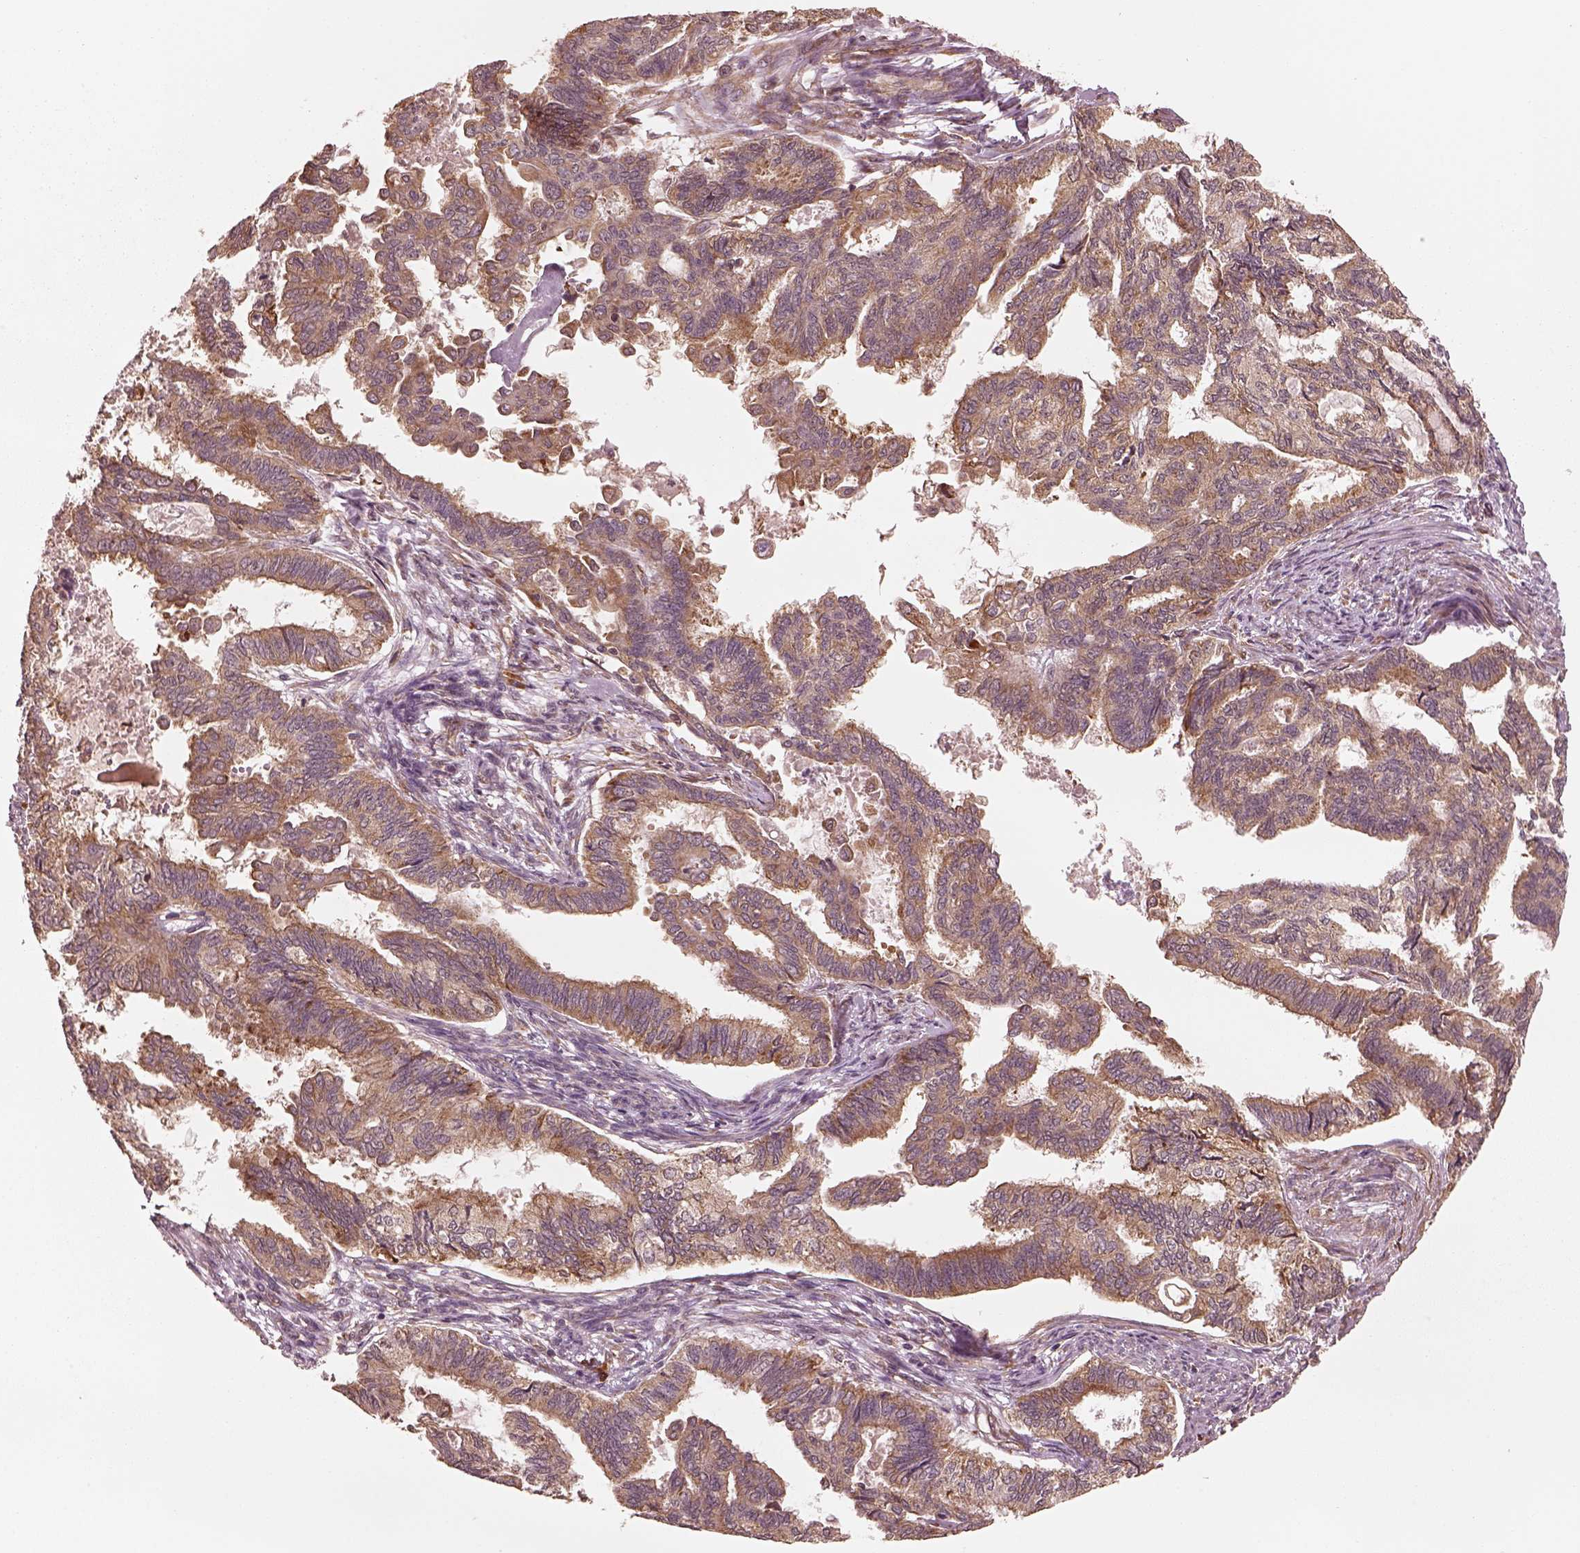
{"staining": {"intensity": "moderate", "quantity": ">75%", "location": "cytoplasmic/membranous"}, "tissue": "endometrial cancer", "cell_type": "Tumor cells", "image_type": "cancer", "snomed": [{"axis": "morphology", "description": "Adenocarcinoma, NOS"}, {"axis": "topography", "description": "Endometrium"}], "caption": "Endometrial cancer tissue shows moderate cytoplasmic/membranous positivity in approximately >75% of tumor cells, visualized by immunohistochemistry. (DAB (3,3'-diaminobenzidine) = brown stain, brightfield microscopy at high magnification).", "gene": "RPS5", "patient": {"sex": "female", "age": 86}}